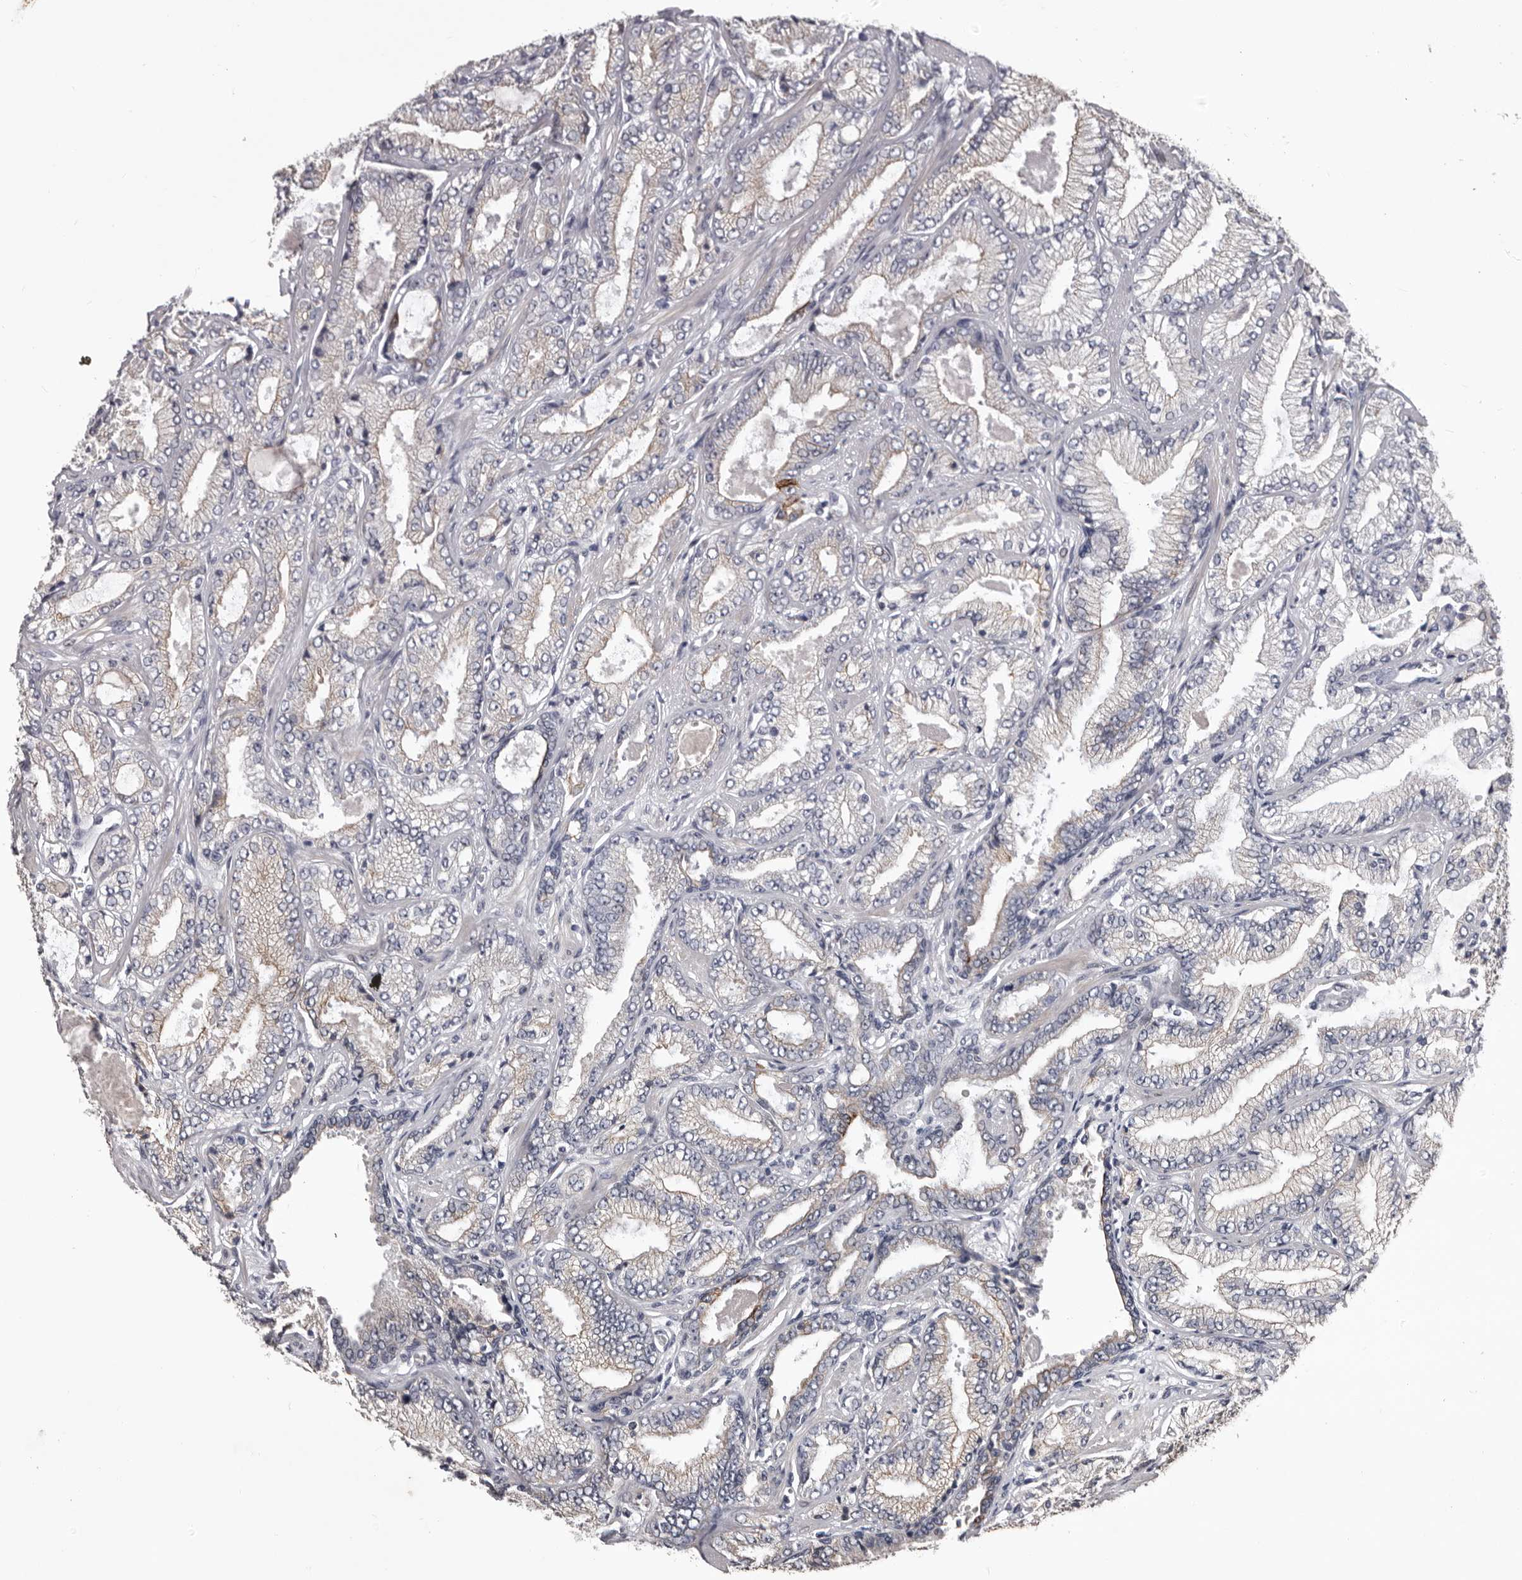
{"staining": {"intensity": "moderate", "quantity": "25%-75%", "location": "cytoplasmic/membranous"}, "tissue": "prostate cancer", "cell_type": "Tumor cells", "image_type": "cancer", "snomed": [{"axis": "morphology", "description": "Adenocarcinoma, High grade"}, {"axis": "topography", "description": "Prostate"}], "caption": "A histopathology image of human prostate high-grade adenocarcinoma stained for a protein reveals moderate cytoplasmic/membranous brown staining in tumor cells. (DAB (3,3'-diaminobenzidine) IHC, brown staining for protein, blue staining for nuclei).", "gene": "LPAR6", "patient": {"sex": "male", "age": 71}}